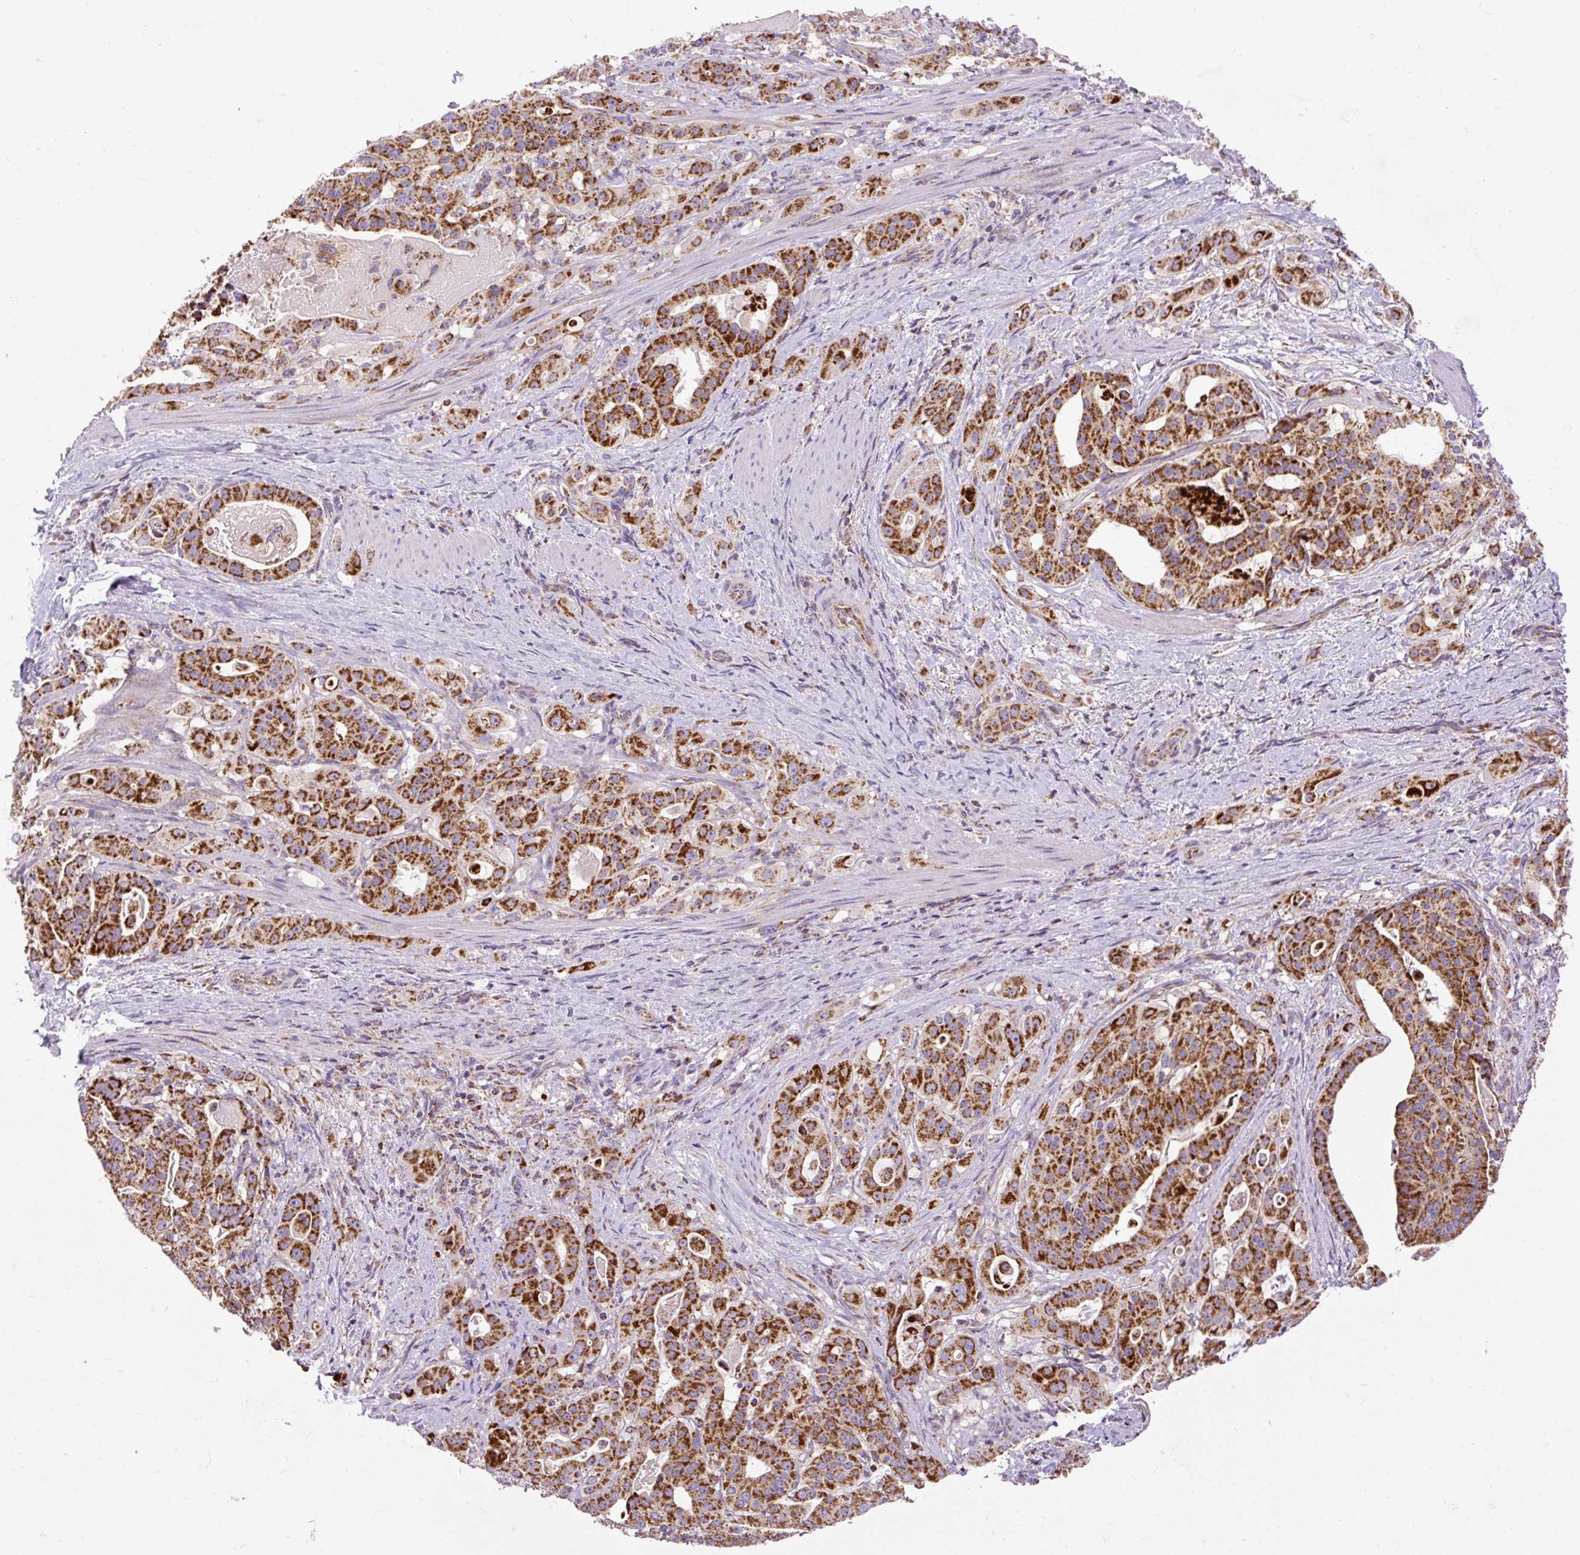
{"staining": {"intensity": "strong", "quantity": ">75%", "location": "cytoplasmic/membranous"}, "tissue": "stomach cancer", "cell_type": "Tumor cells", "image_type": "cancer", "snomed": [{"axis": "morphology", "description": "Adenocarcinoma, NOS"}, {"axis": "topography", "description": "Stomach"}], "caption": "Approximately >75% of tumor cells in human stomach adenocarcinoma show strong cytoplasmic/membranous protein positivity as visualized by brown immunohistochemical staining.", "gene": "TOMM40", "patient": {"sex": "male", "age": 48}}